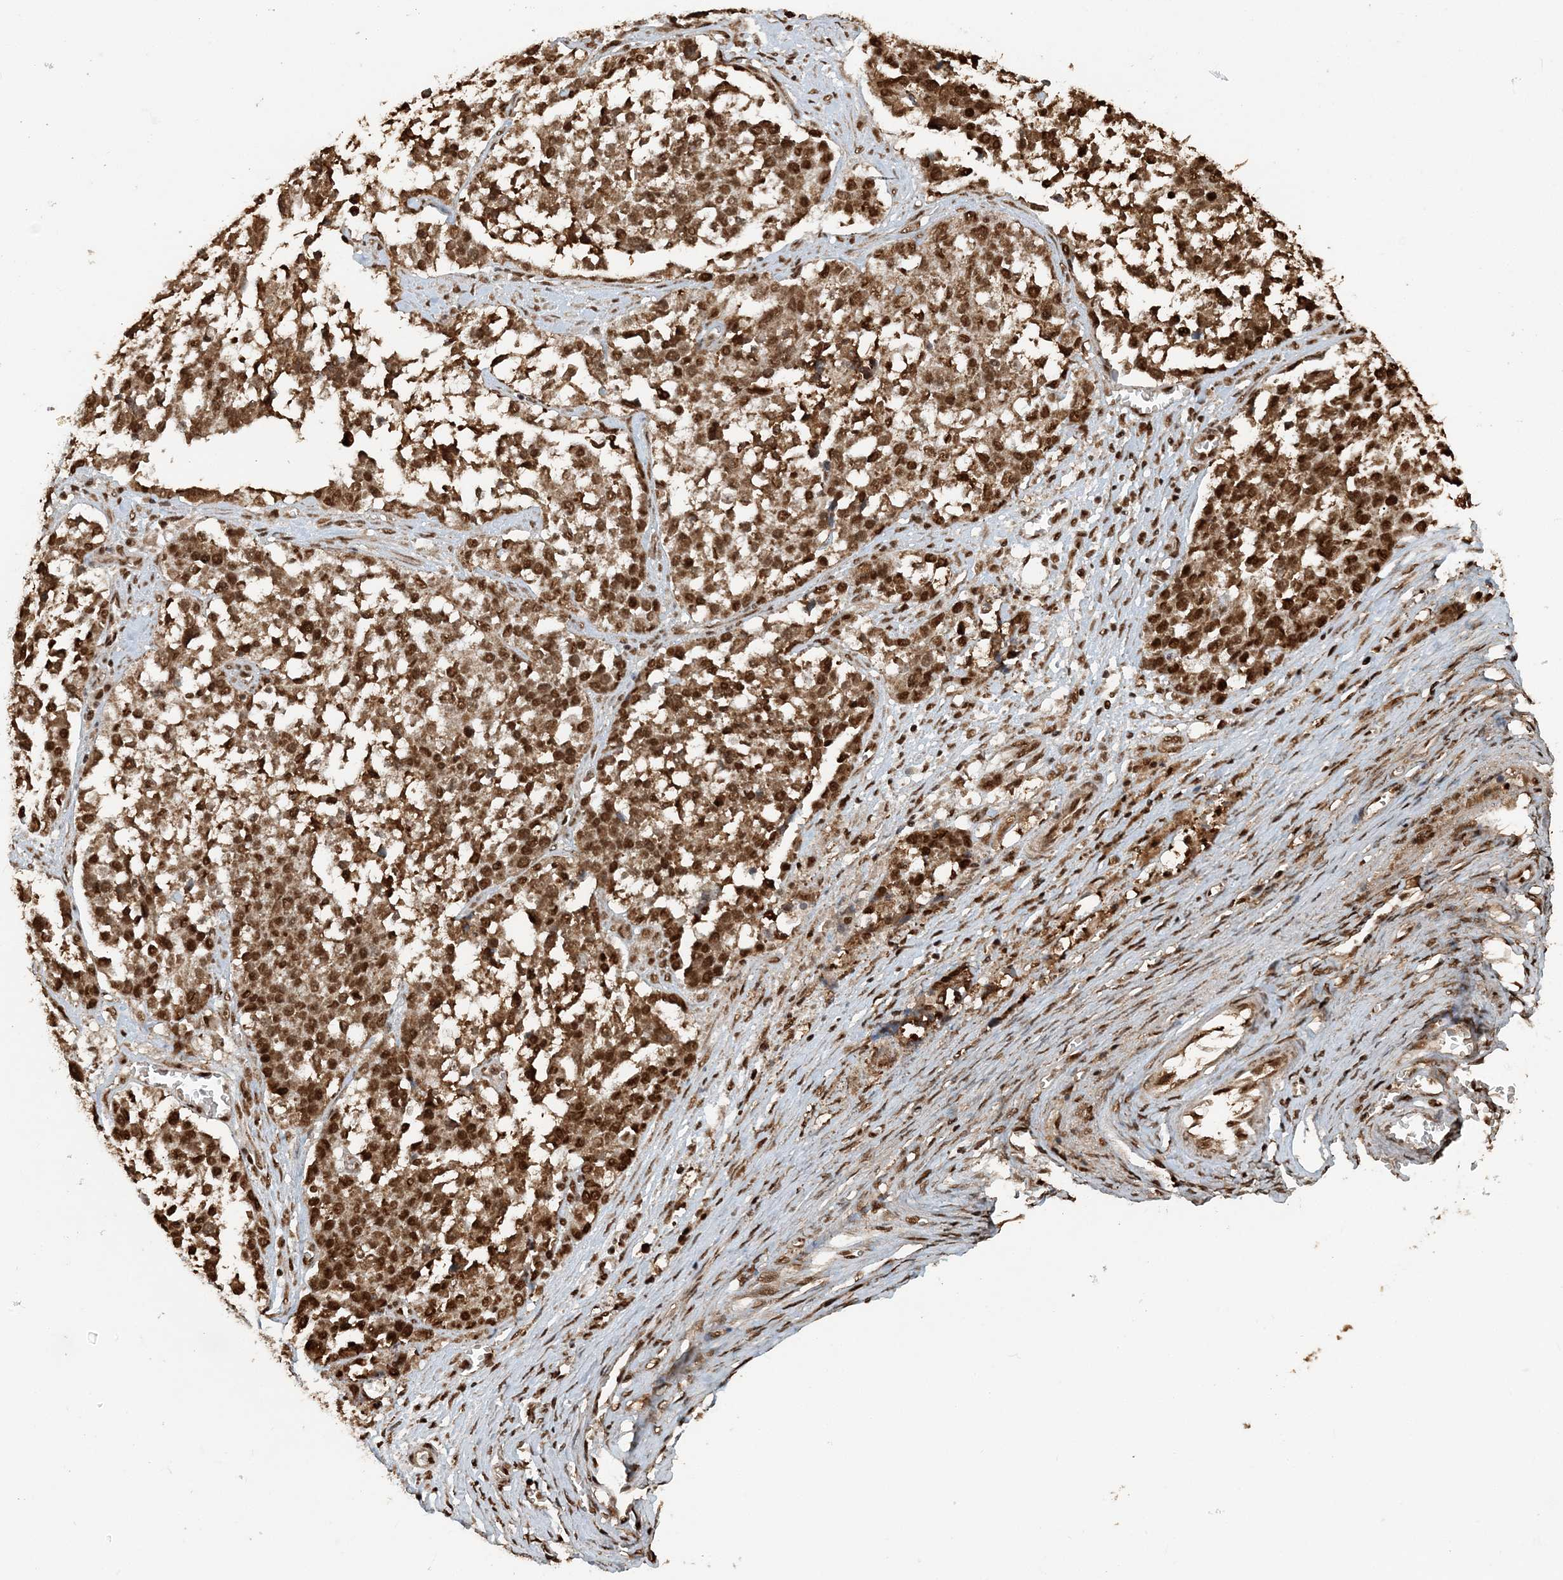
{"staining": {"intensity": "moderate", "quantity": ">75%", "location": "cytoplasmic/membranous,nuclear"}, "tissue": "ovarian cancer", "cell_type": "Tumor cells", "image_type": "cancer", "snomed": [{"axis": "morphology", "description": "Cystadenocarcinoma, serous, NOS"}, {"axis": "topography", "description": "Ovary"}], "caption": "Moderate cytoplasmic/membranous and nuclear expression for a protein is seen in approximately >75% of tumor cells of ovarian serous cystadenocarcinoma using IHC.", "gene": "ARHGAP35", "patient": {"sex": "female", "age": 44}}